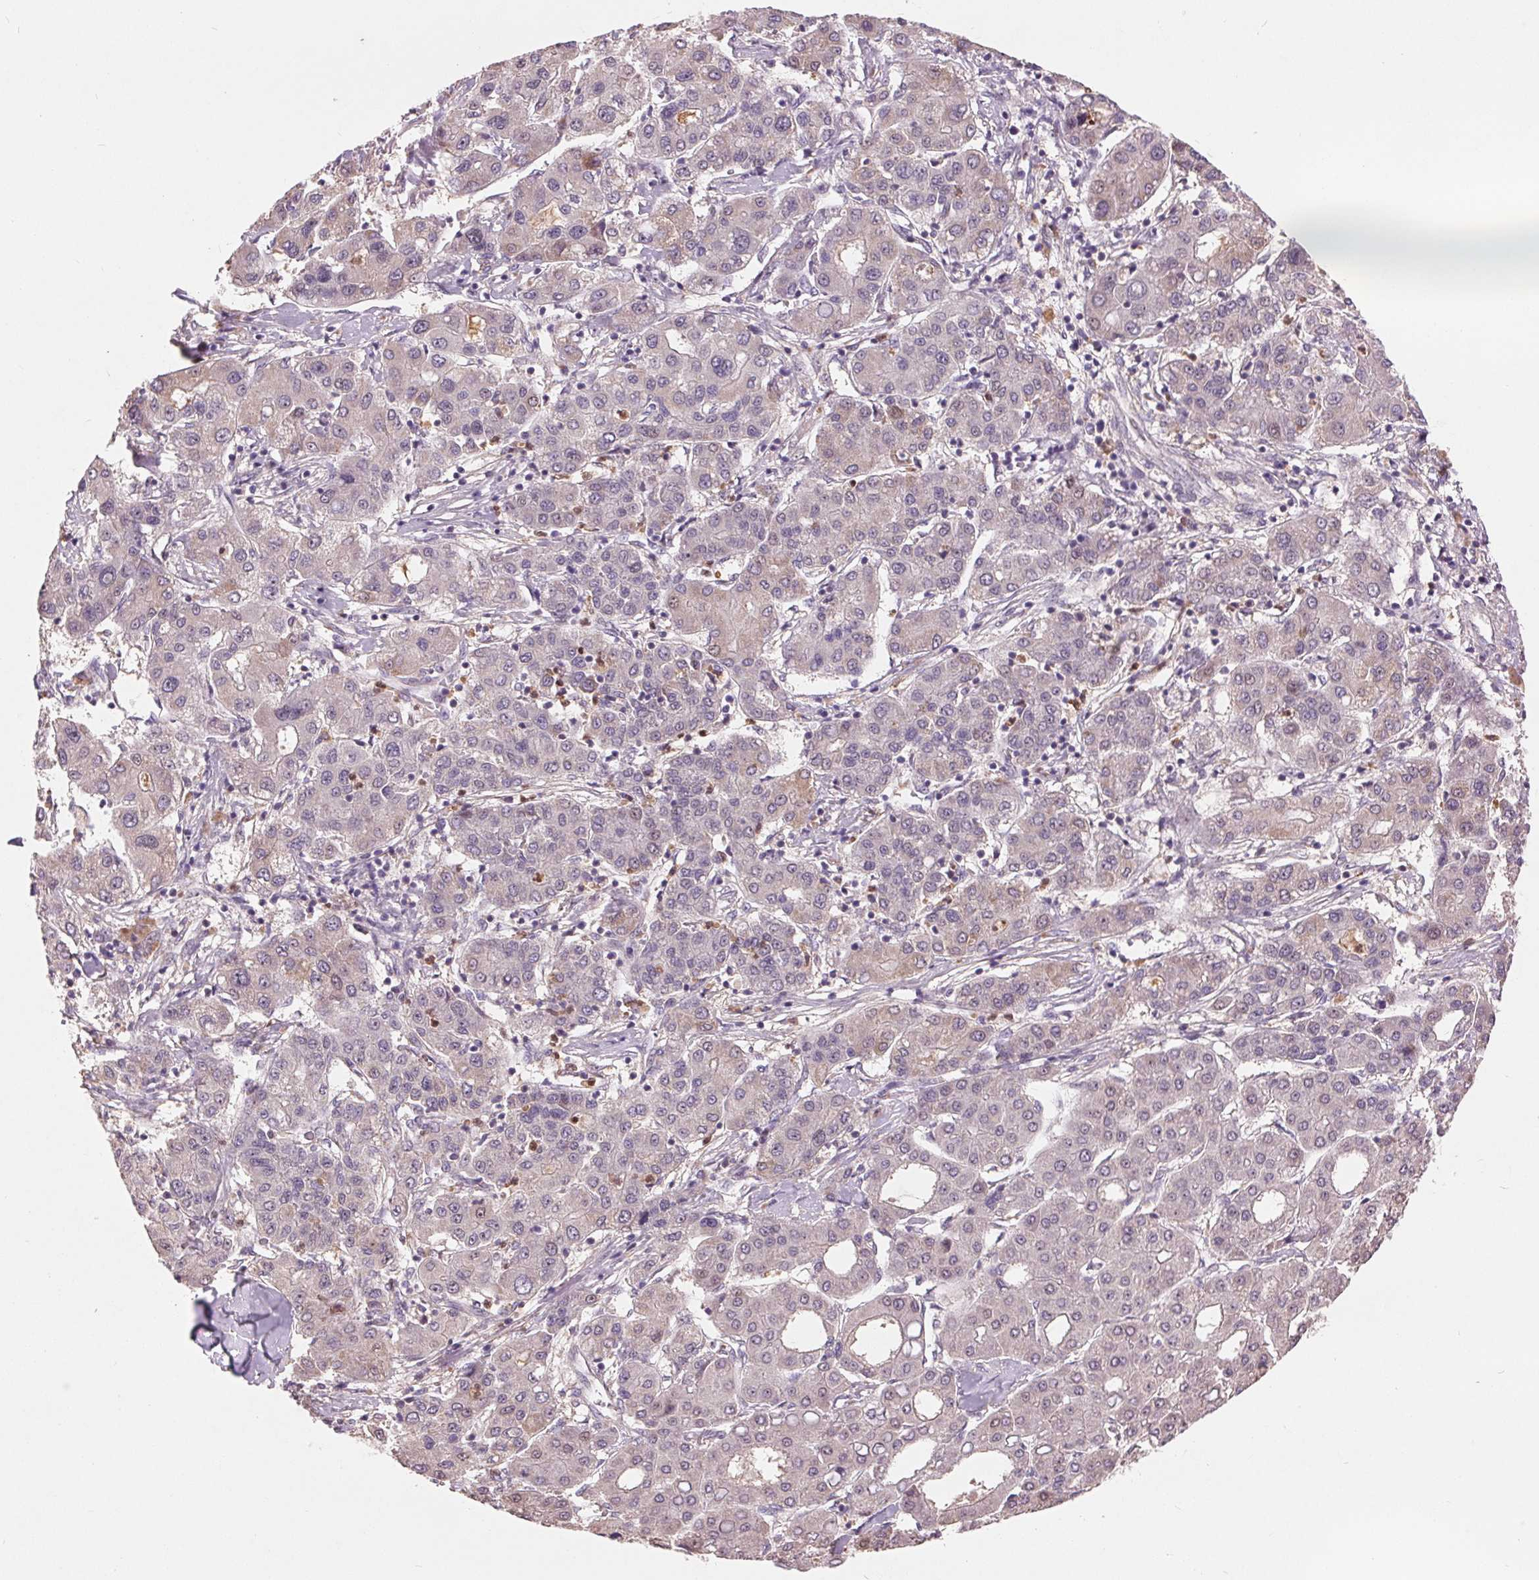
{"staining": {"intensity": "weak", "quantity": "25%-75%", "location": "cytoplasmic/membranous"}, "tissue": "liver cancer", "cell_type": "Tumor cells", "image_type": "cancer", "snomed": [{"axis": "morphology", "description": "Carcinoma, Hepatocellular, NOS"}, {"axis": "topography", "description": "Liver"}], "caption": "IHC (DAB (3,3'-diaminobenzidine)) staining of human hepatocellular carcinoma (liver) shows weak cytoplasmic/membranous protein staining in approximately 25%-75% of tumor cells.", "gene": "RANBP3L", "patient": {"sex": "male", "age": 65}}